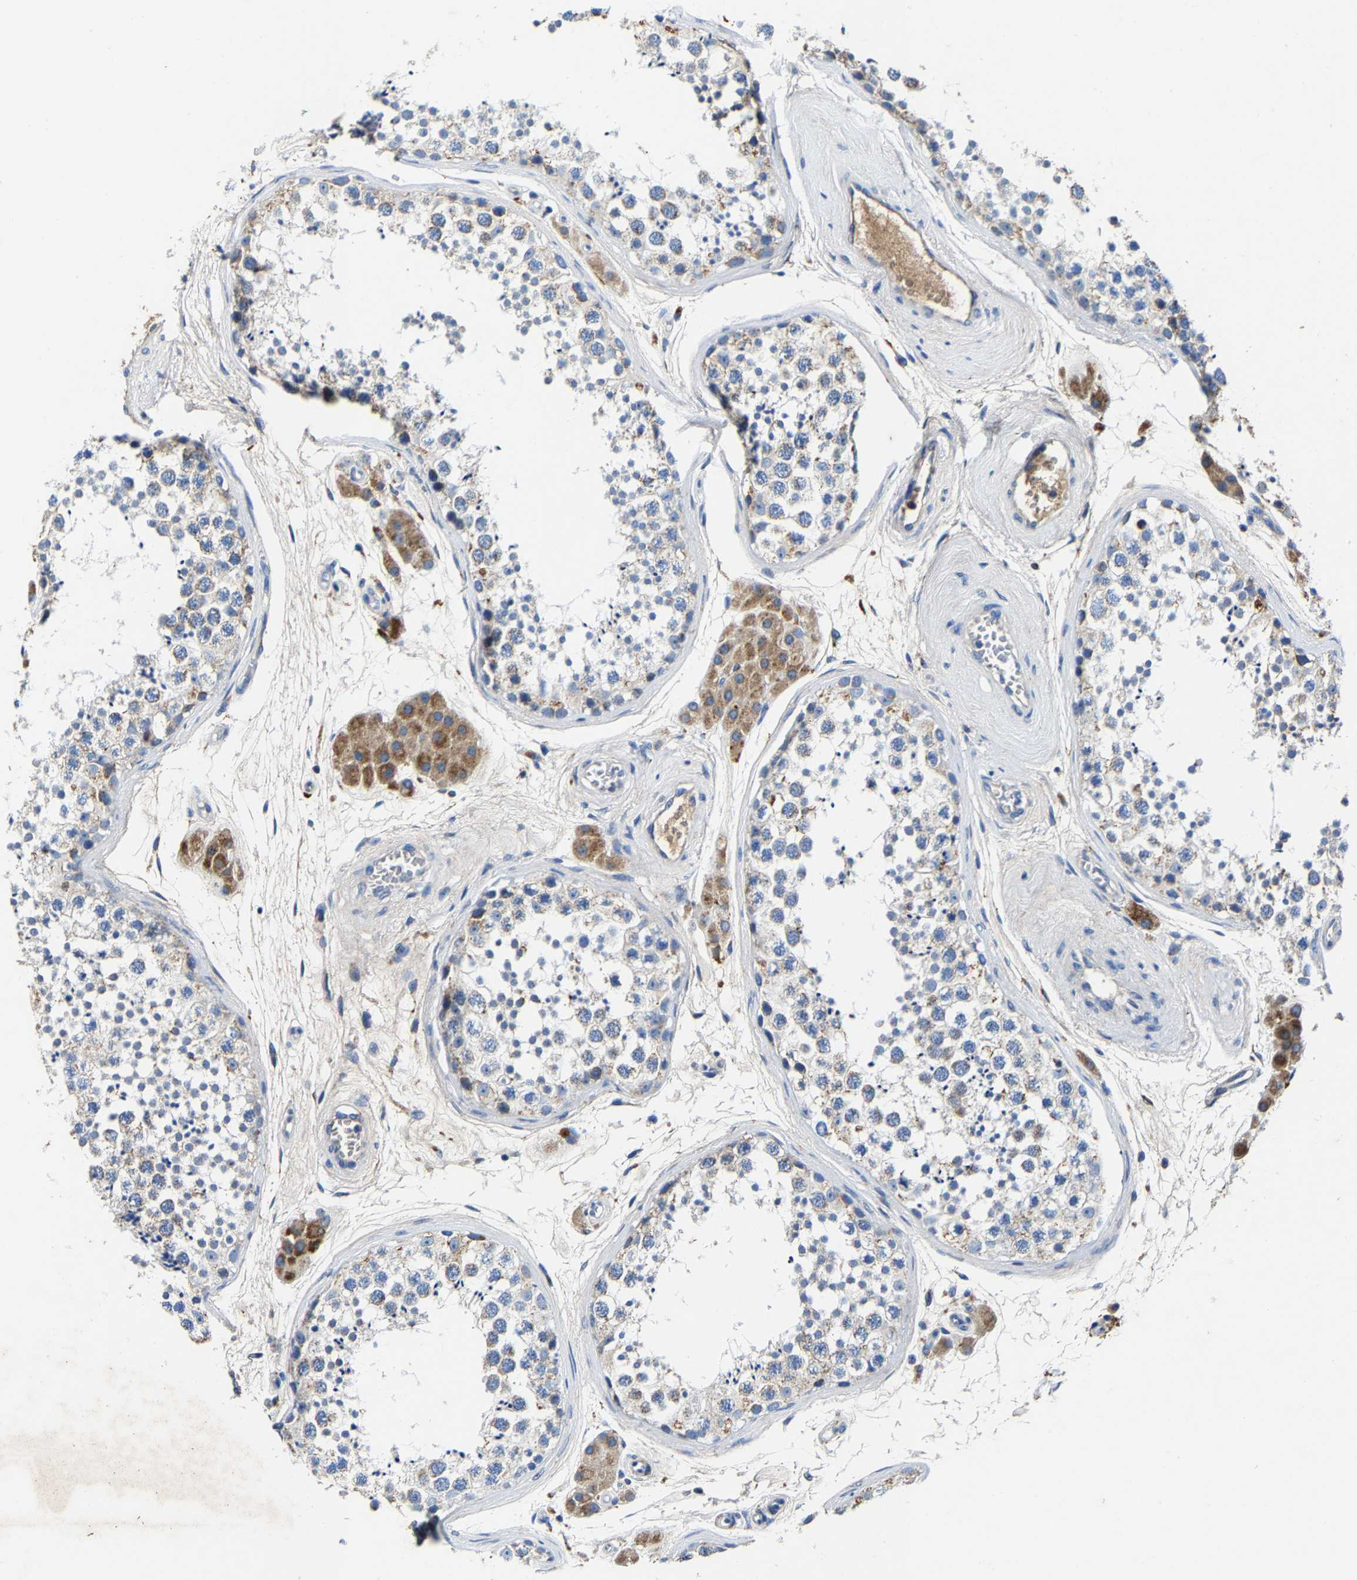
{"staining": {"intensity": "weak", "quantity": "<25%", "location": "cytoplasmic/membranous"}, "tissue": "testis", "cell_type": "Cells in seminiferous ducts", "image_type": "normal", "snomed": [{"axis": "morphology", "description": "Normal tissue, NOS"}, {"axis": "topography", "description": "Testis"}], "caption": "This image is of normal testis stained with IHC to label a protein in brown with the nuclei are counter-stained blue. There is no staining in cells in seminiferous ducts. Nuclei are stained in blue.", "gene": "SLC25A25", "patient": {"sex": "male", "age": 56}}